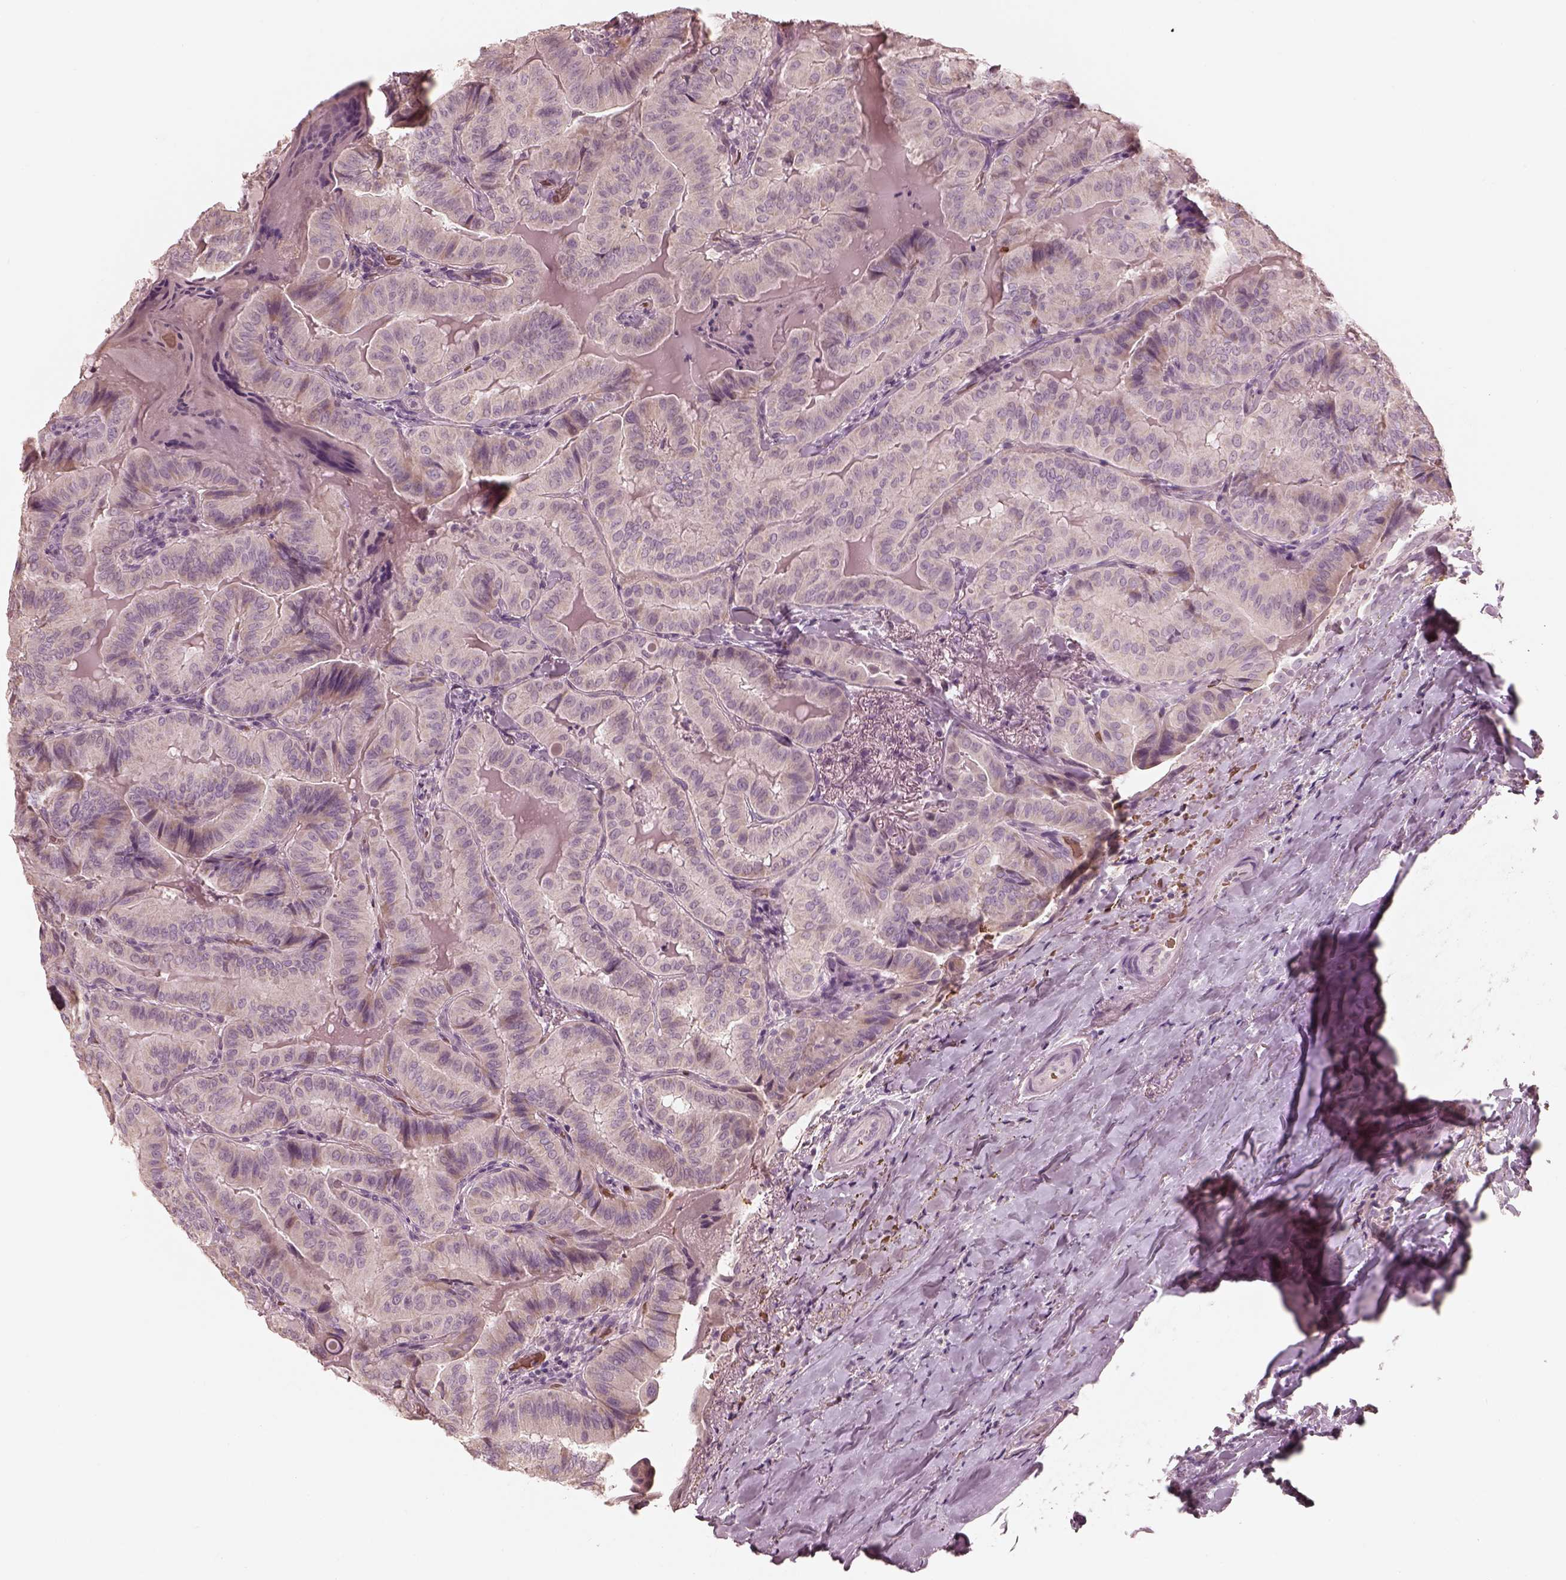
{"staining": {"intensity": "negative", "quantity": "none", "location": "none"}, "tissue": "thyroid cancer", "cell_type": "Tumor cells", "image_type": "cancer", "snomed": [{"axis": "morphology", "description": "Papillary adenocarcinoma, NOS"}, {"axis": "topography", "description": "Thyroid gland"}], "caption": "High magnification brightfield microscopy of thyroid cancer (papillary adenocarcinoma) stained with DAB (brown) and counterstained with hematoxylin (blue): tumor cells show no significant expression.", "gene": "ANKLE1", "patient": {"sex": "female", "age": 68}}